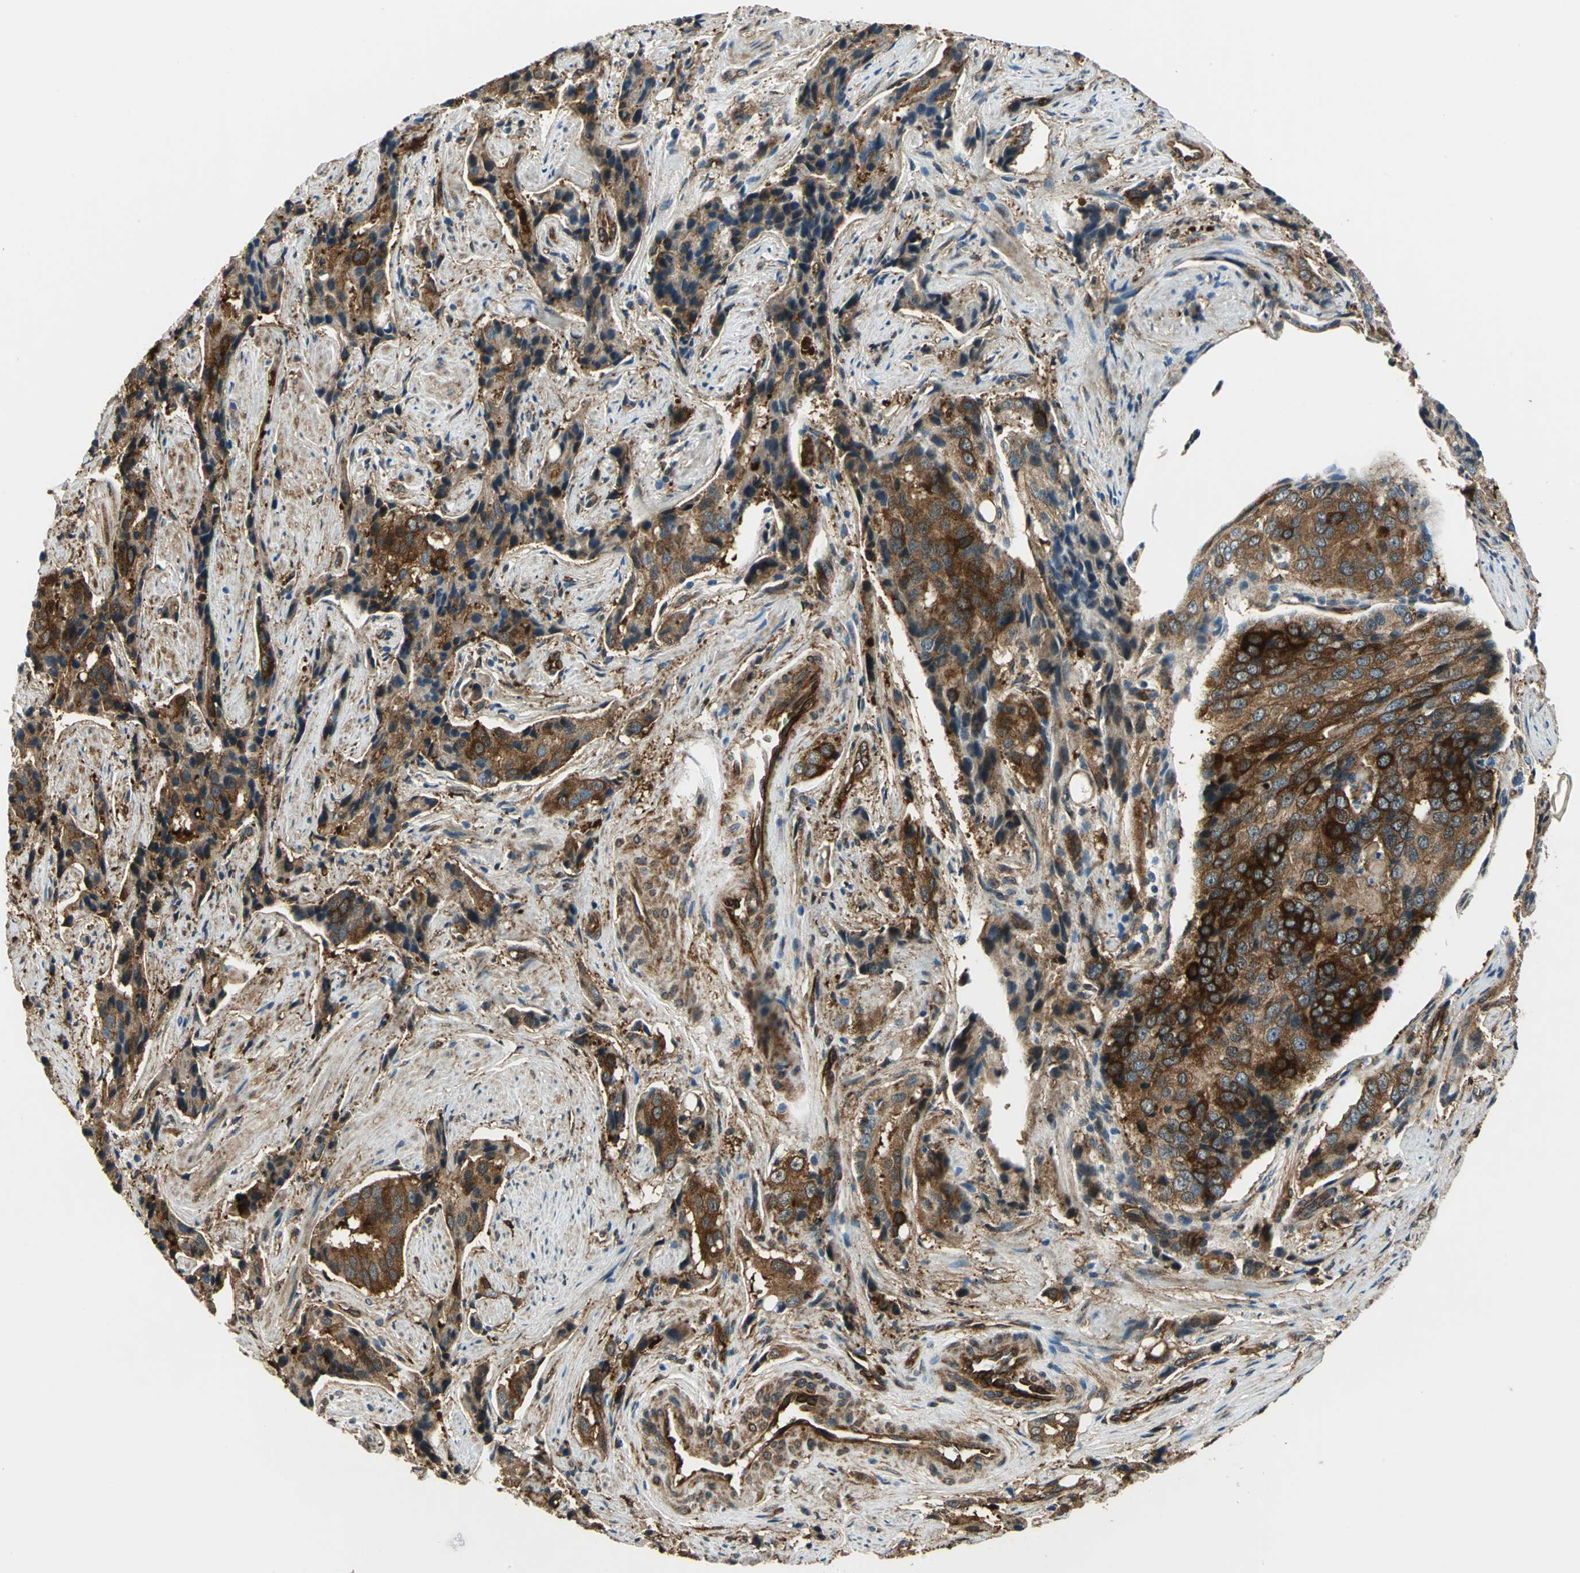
{"staining": {"intensity": "moderate", "quantity": ">75%", "location": "cytoplasmic/membranous"}, "tissue": "prostate cancer", "cell_type": "Tumor cells", "image_type": "cancer", "snomed": [{"axis": "morphology", "description": "Adenocarcinoma, High grade"}, {"axis": "topography", "description": "Prostate"}], "caption": "This is a photomicrograph of IHC staining of prostate high-grade adenocarcinoma, which shows moderate positivity in the cytoplasmic/membranous of tumor cells.", "gene": "HSPB1", "patient": {"sex": "male", "age": 58}}